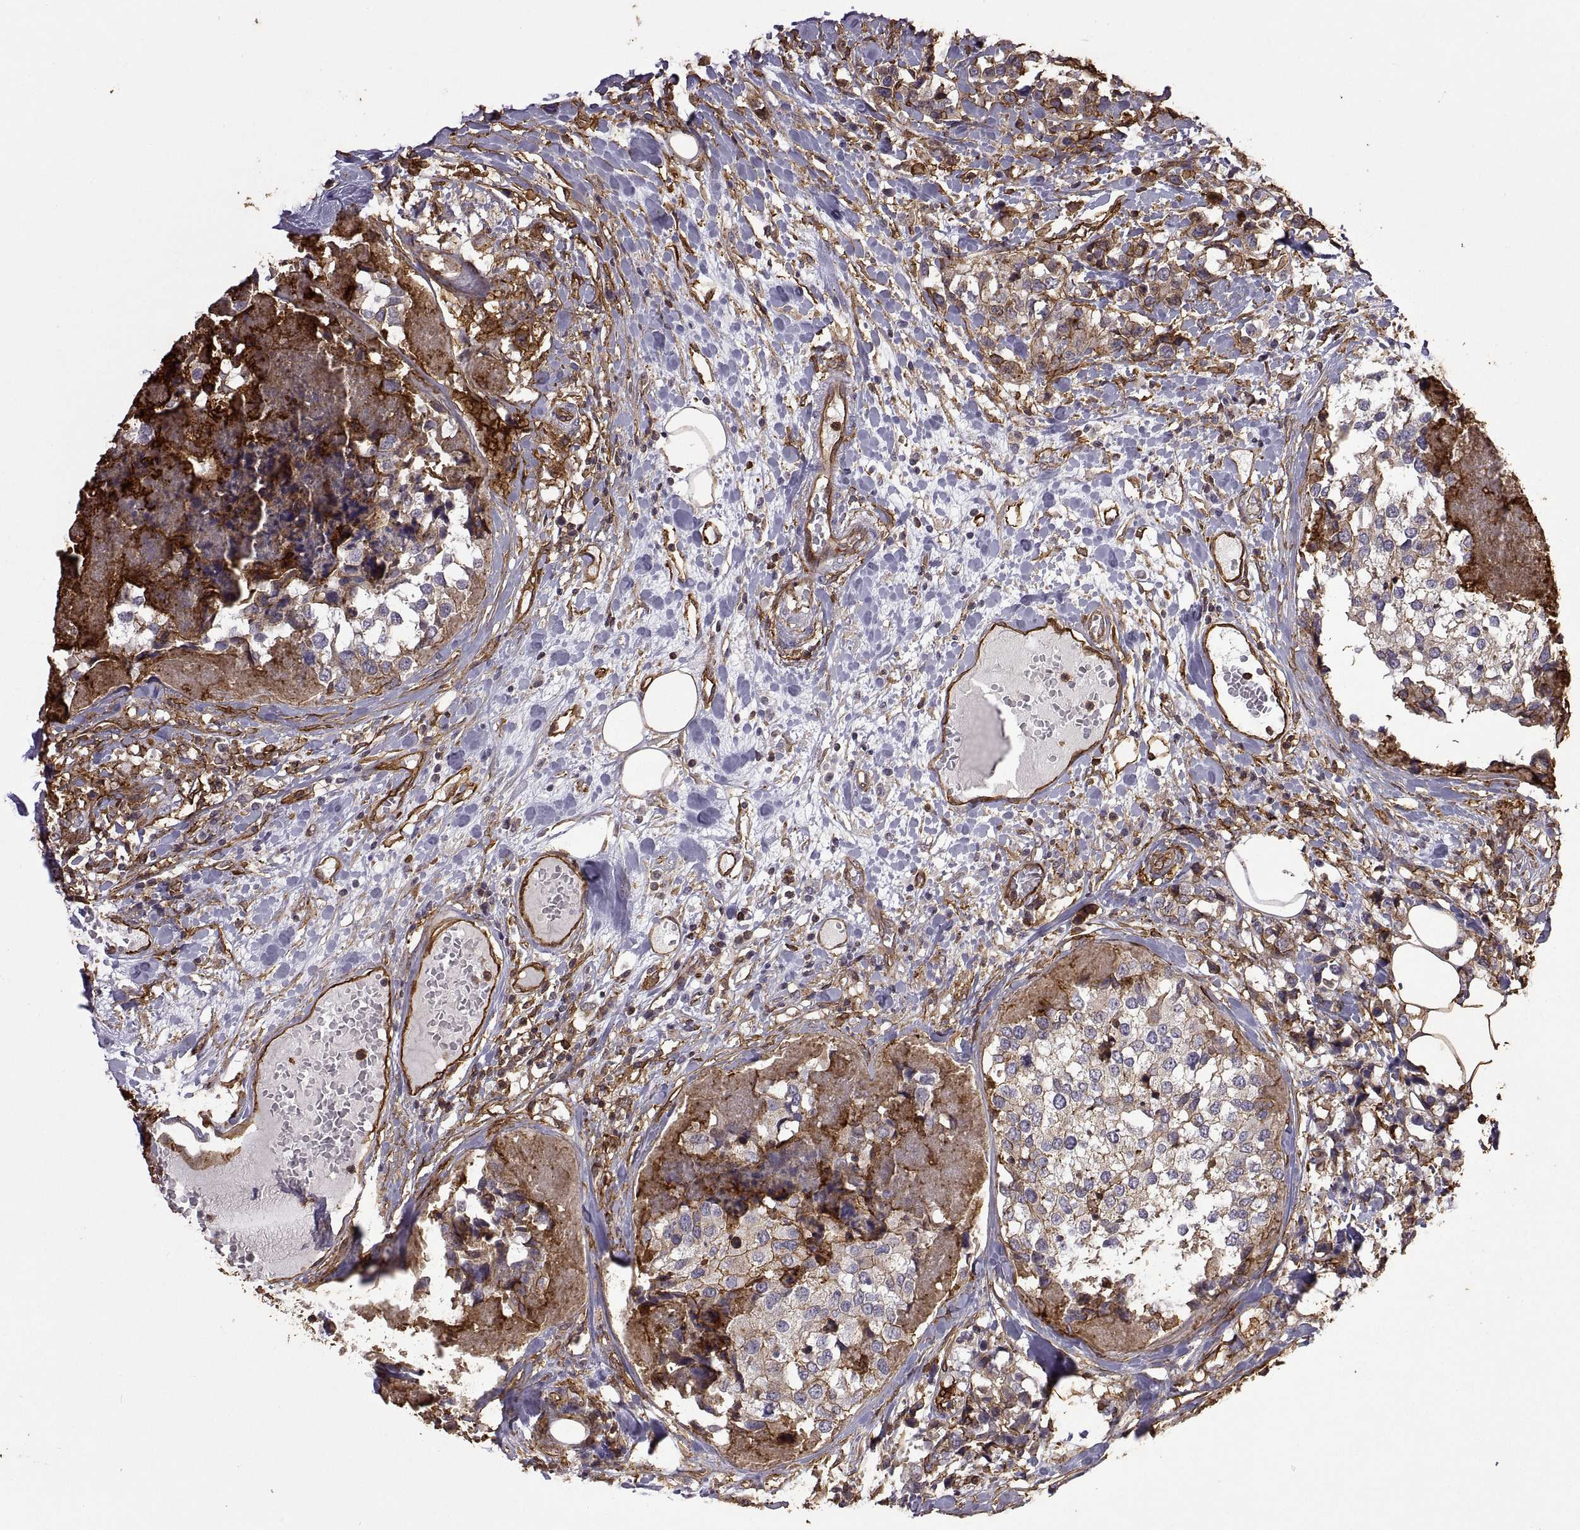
{"staining": {"intensity": "moderate", "quantity": "25%-75%", "location": "cytoplasmic/membranous"}, "tissue": "breast cancer", "cell_type": "Tumor cells", "image_type": "cancer", "snomed": [{"axis": "morphology", "description": "Lobular carcinoma"}, {"axis": "topography", "description": "Breast"}], "caption": "Breast cancer stained with IHC demonstrates moderate cytoplasmic/membranous expression in about 25%-75% of tumor cells.", "gene": "S100A10", "patient": {"sex": "female", "age": 59}}